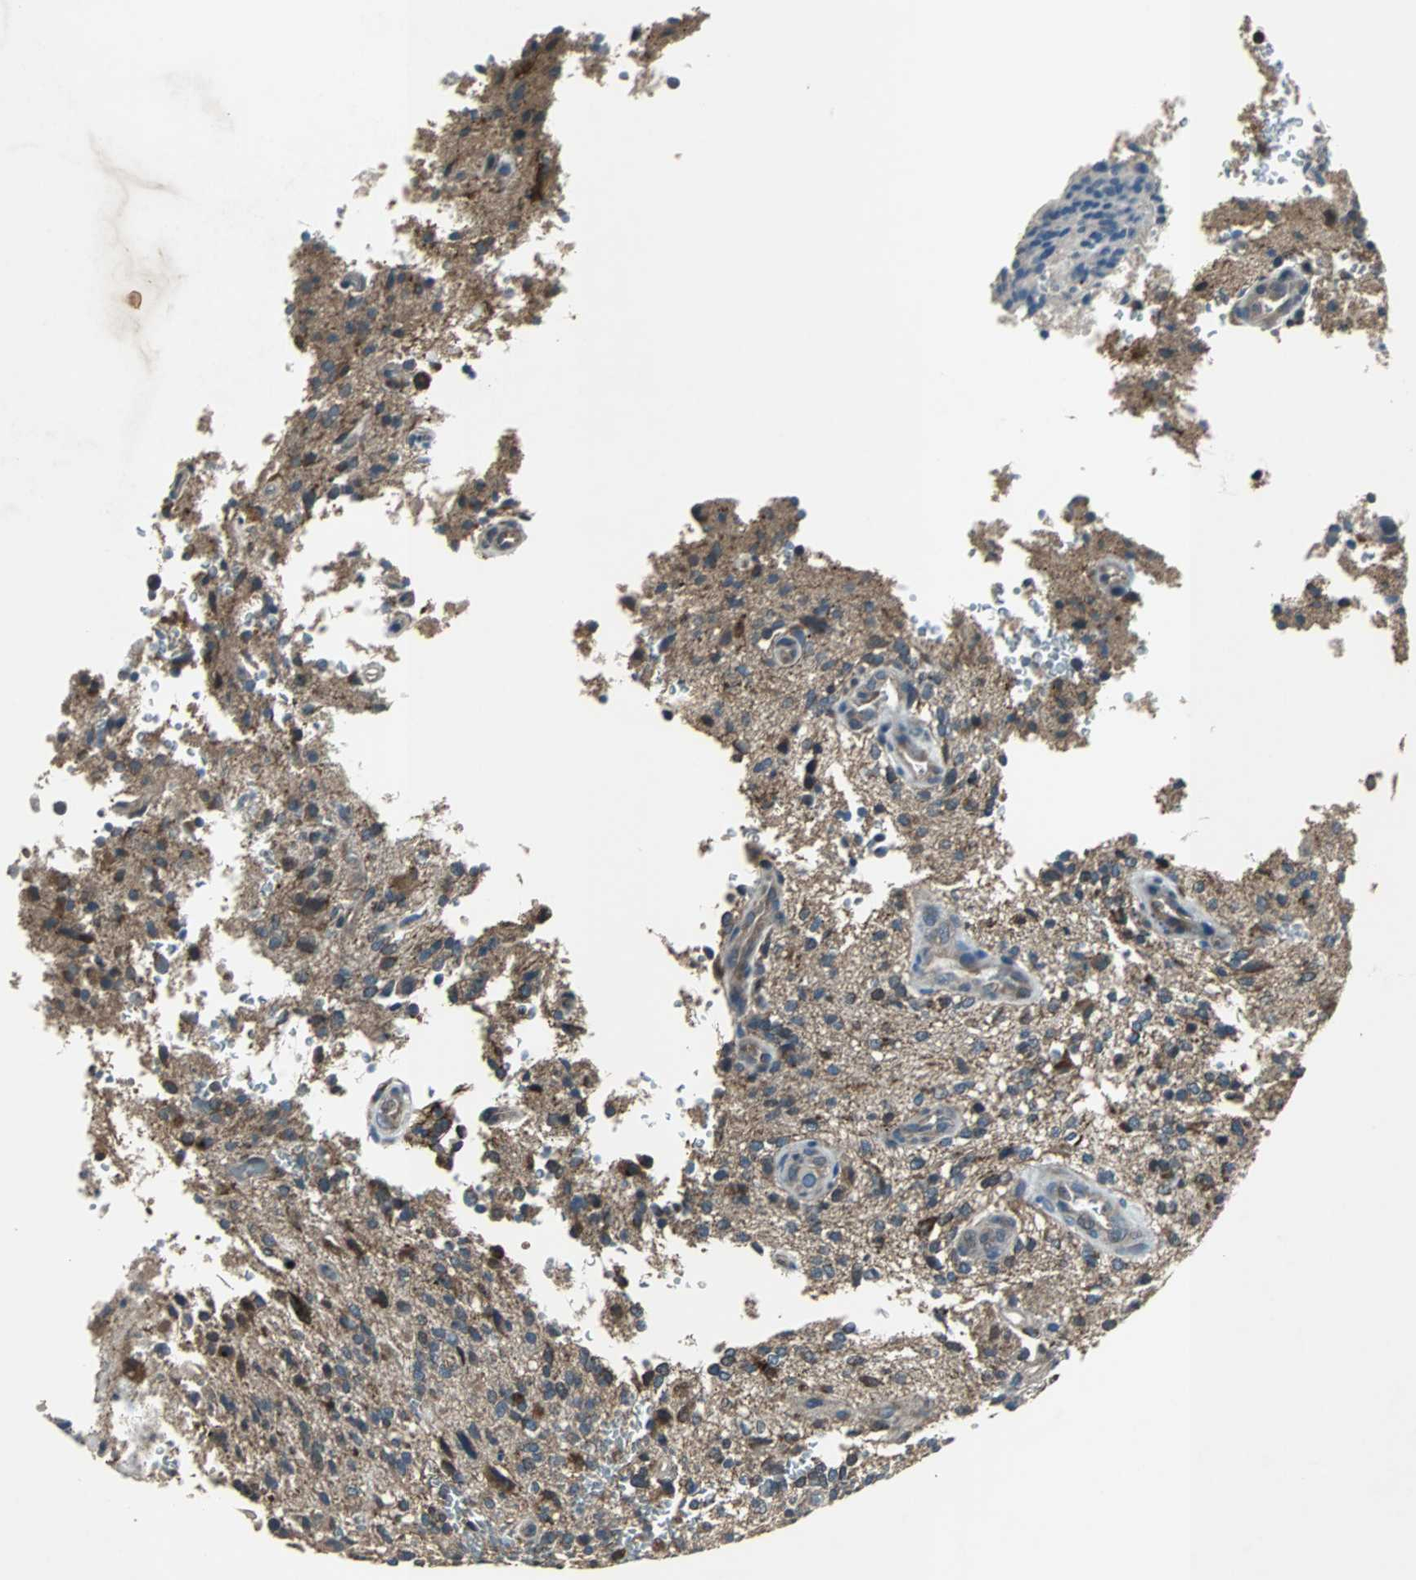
{"staining": {"intensity": "weak", "quantity": "<25%", "location": "cytoplasmic/membranous"}, "tissue": "glioma", "cell_type": "Tumor cells", "image_type": "cancer", "snomed": [{"axis": "morphology", "description": "Normal tissue, NOS"}, {"axis": "morphology", "description": "Glioma, malignant, High grade"}, {"axis": "topography", "description": "Cerebral cortex"}], "caption": "Immunohistochemical staining of human malignant glioma (high-grade) demonstrates no significant staining in tumor cells. (Stains: DAB (3,3'-diaminobenzidine) immunohistochemistry with hematoxylin counter stain, Microscopy: brightfield microscopy at high magnification).", "gene": "SOS1", "patient": {"sex": "male", "age": 75}}